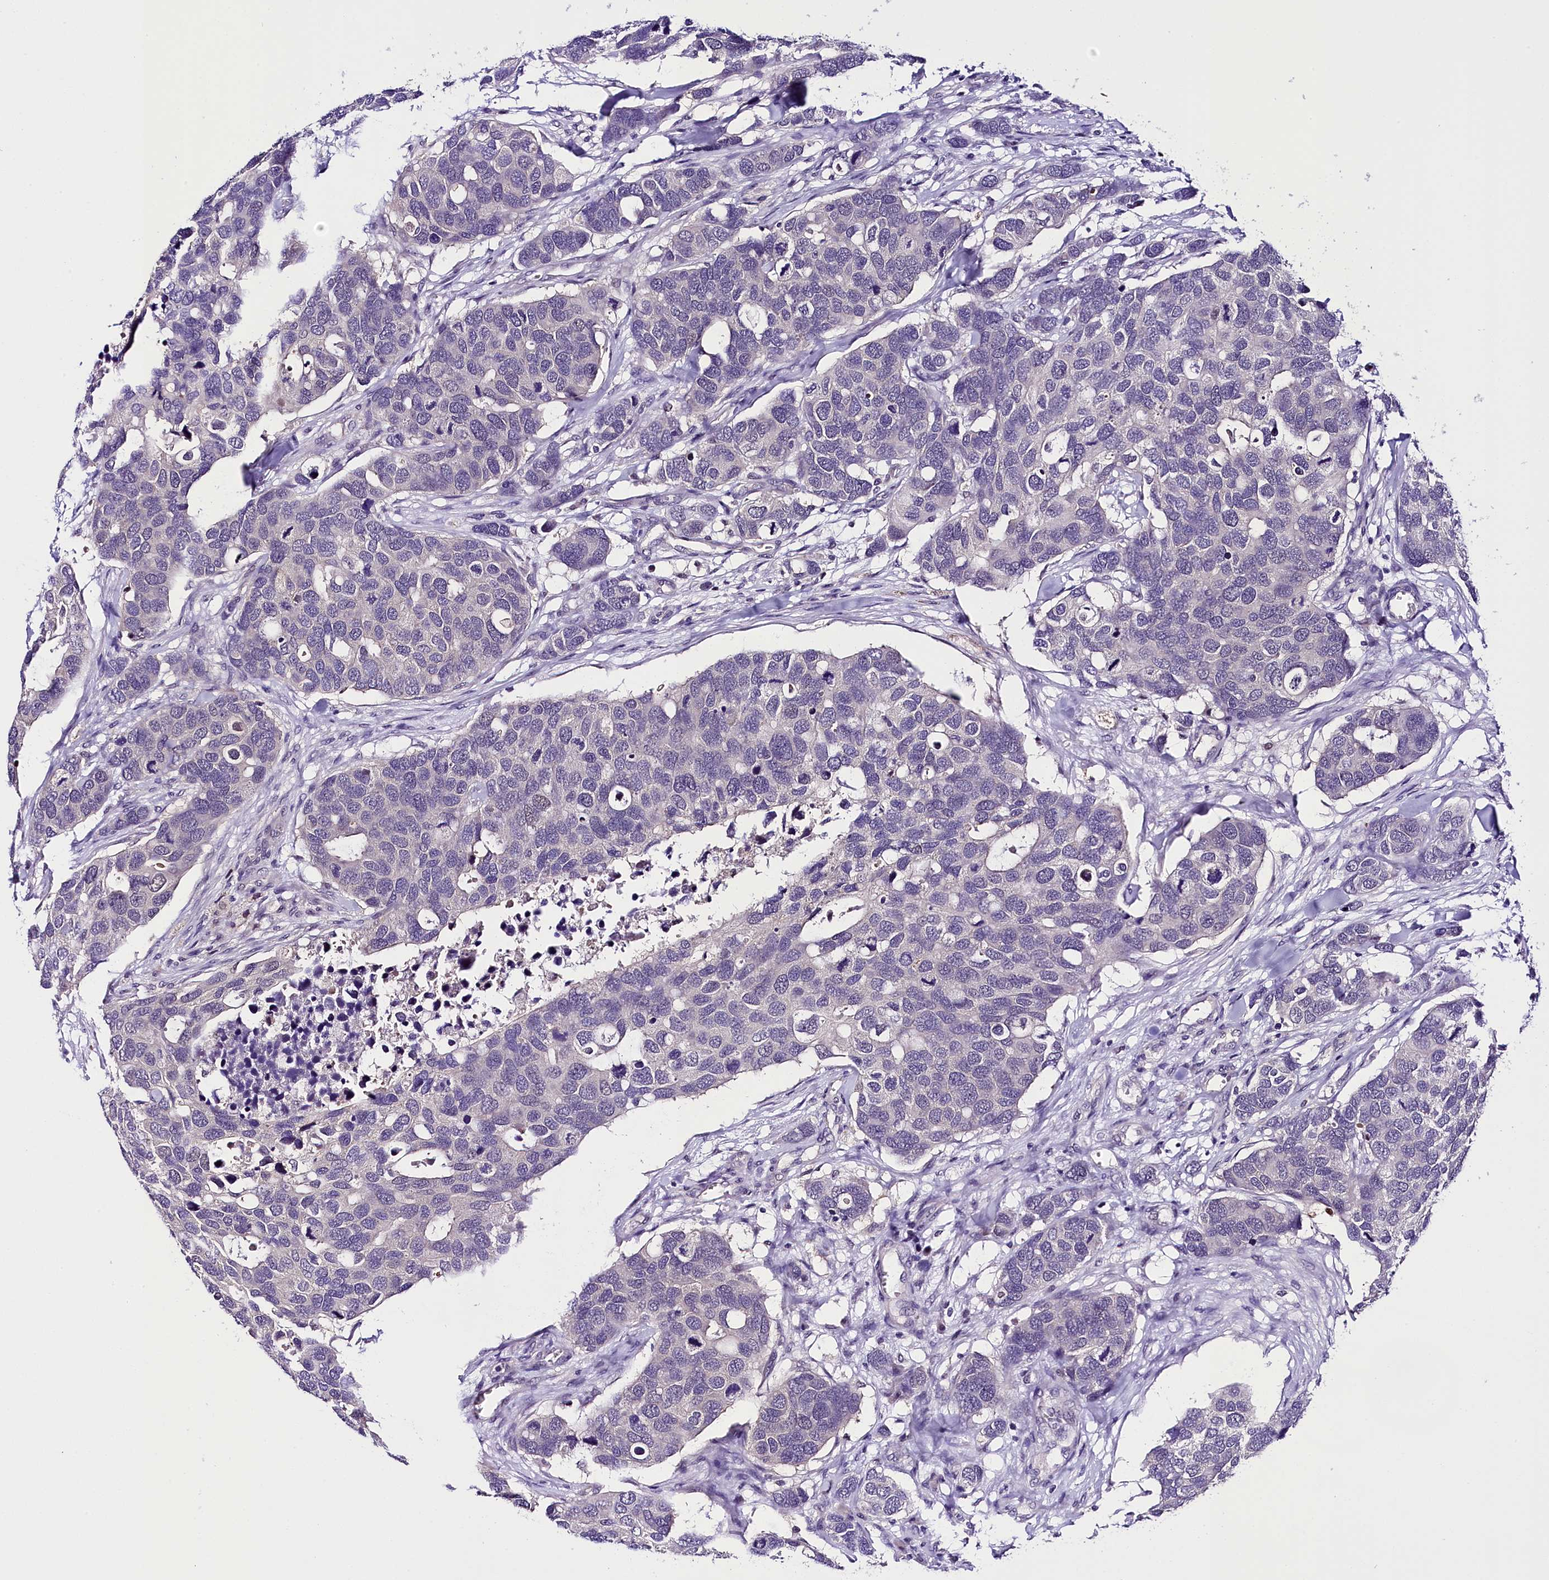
{"staining": {"intensity": "negative", "quantity": "none", "location": "none"}, "tissue": "breast cancer", "cell_type": "Tumor cells", "image_type": "cancer", "snomed": [{"axis": "morphology", "description": "Duct carcinoma"}, {"axis": "topography", "description": "Breast"}], "caption": "DAB (3,3'-diaminobenzidine) immunohistochemical staining of breast cancer exhibits no significant staining in tumor cells.", "gene": "IQCN", "patient": {"sex": "female", "age": 83}}